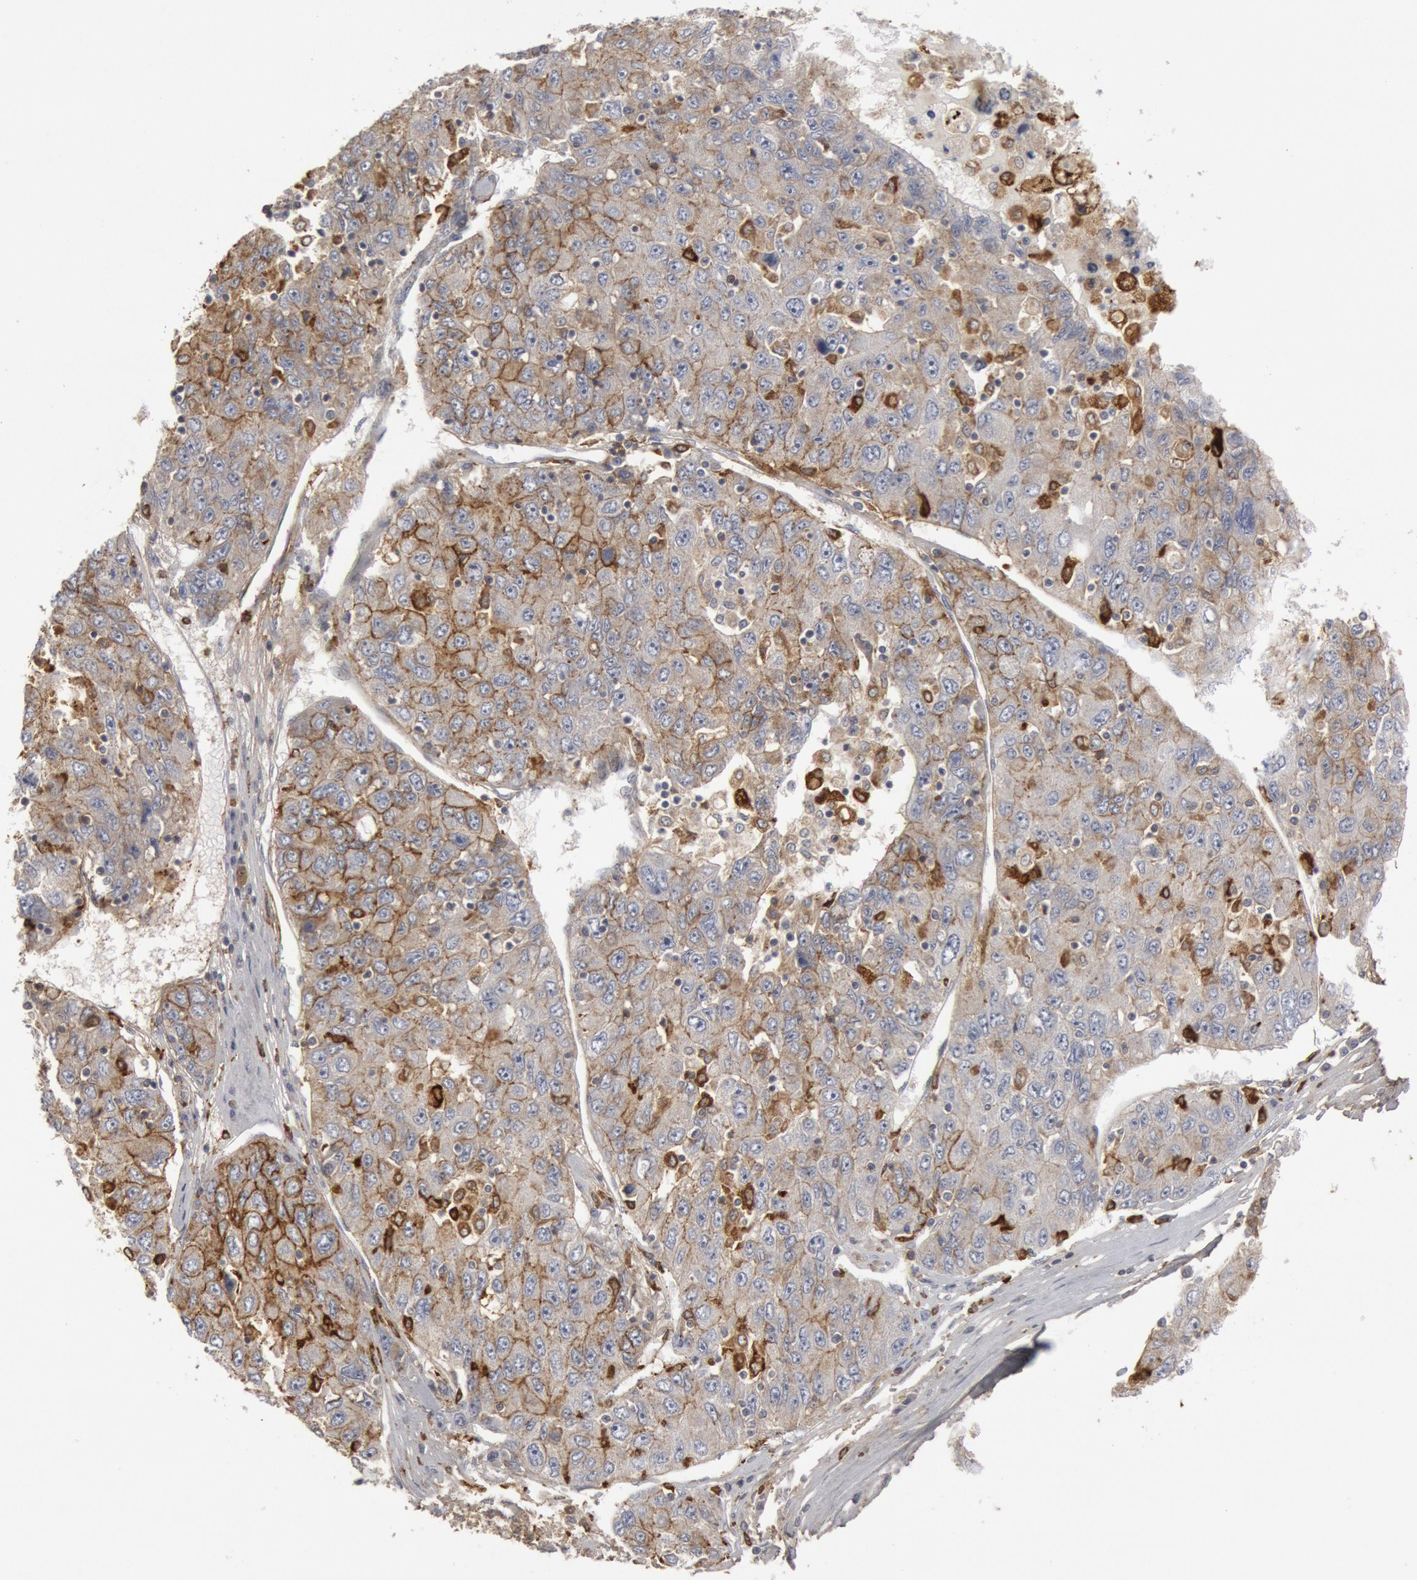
{"staining": {"intensity": "moderate", "quantity": "25%-75%", "location": "cytoplasmic/membranous"}, "tissue": "liver cancer", "cell_type": "Tumor cells", "image_type": "cancer", "snomed": [{"axis": "morphology", "description": "Carcinoma, Hepatocellular, NOS"}, {"axis": "topography", "description": "Liver"}], "caption": "Liver cancer stained with a brown dye demonstrates moderate cytoplasmic/membranous positive staining in approximately 25%-75% of tumor cells.", "gene": "C1QC", "patient": {"sex": "male", "age": 49}}